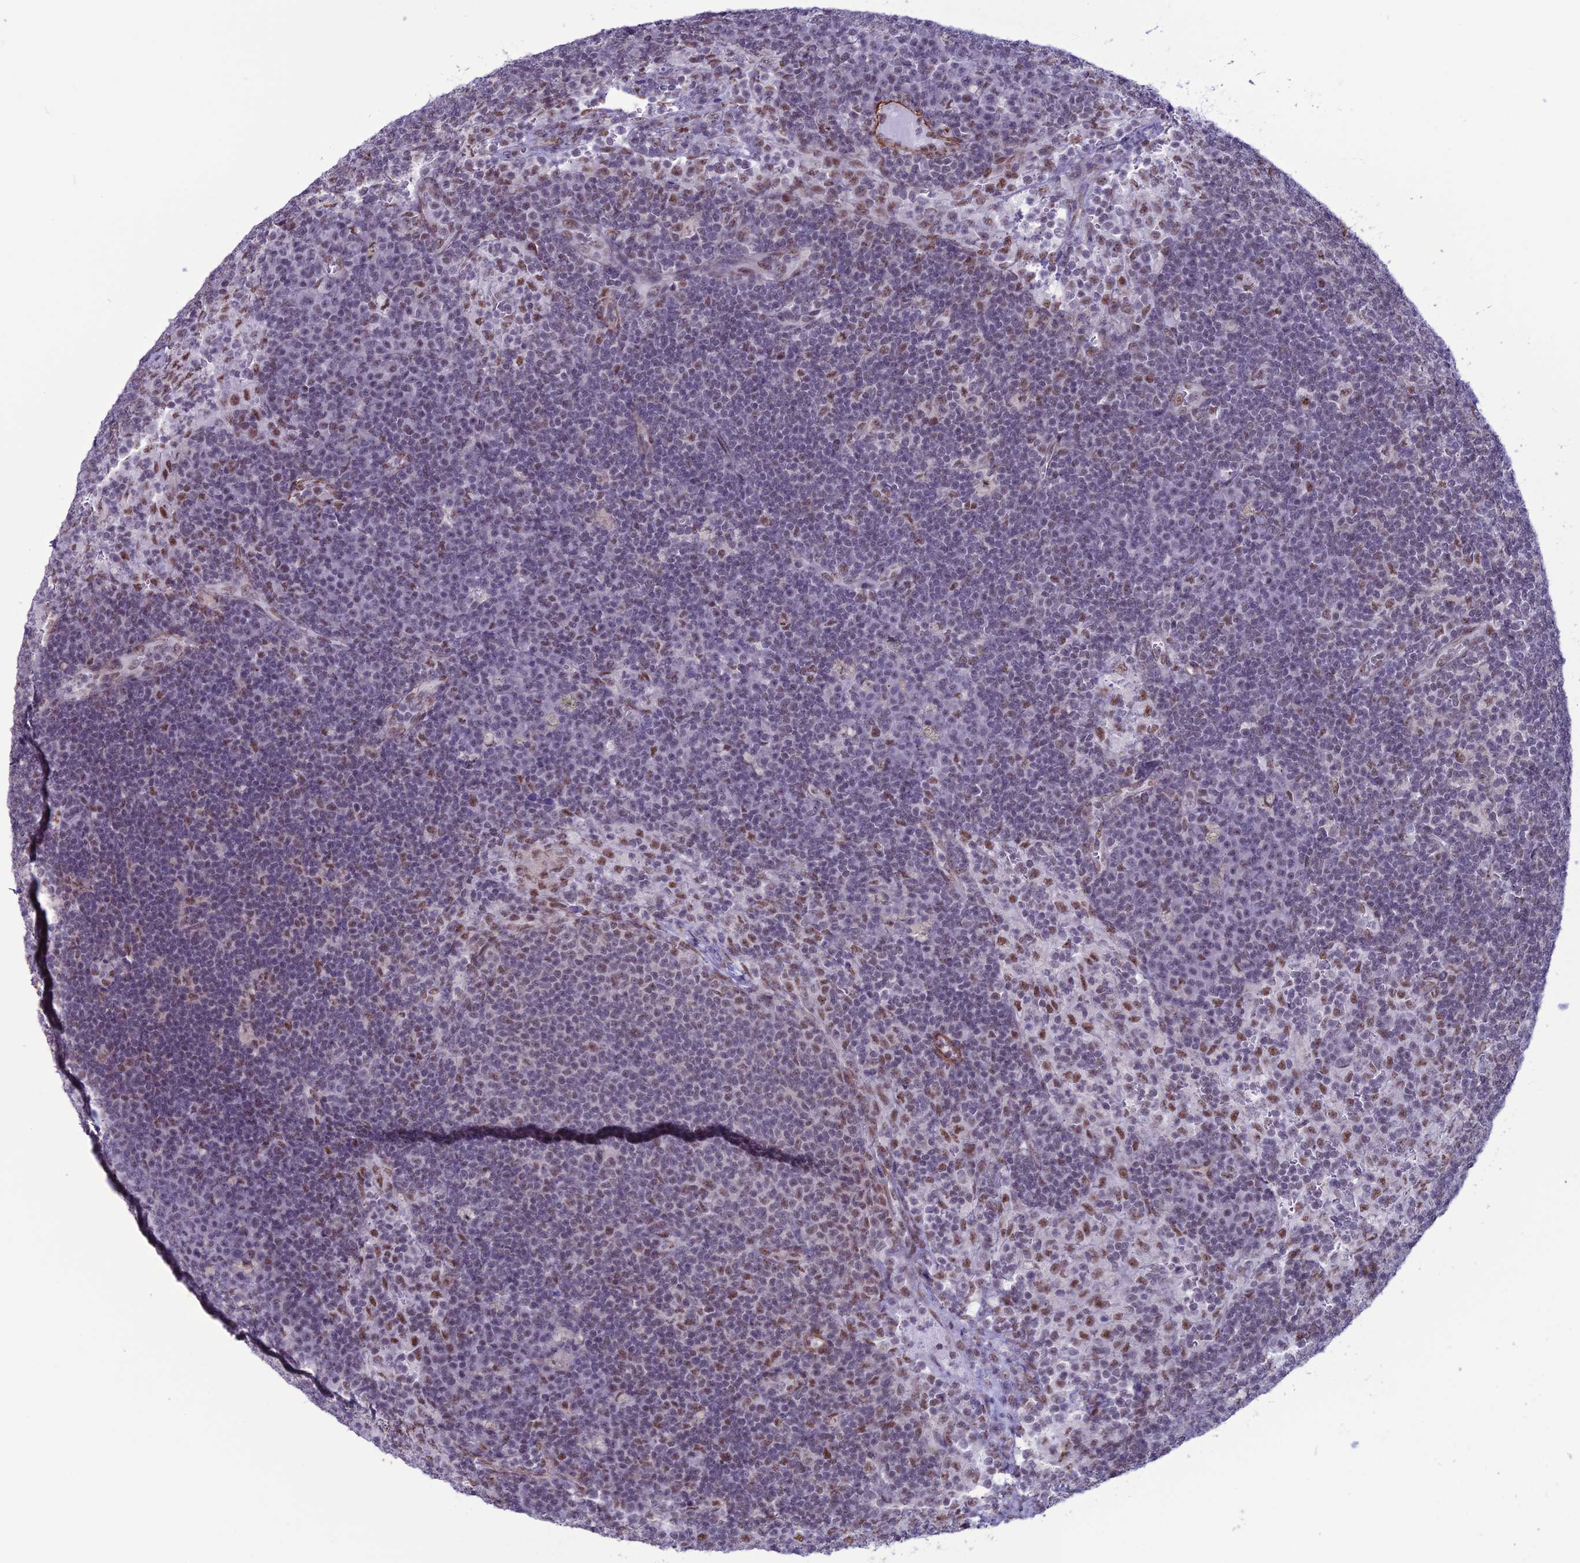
{"staining": {"intensity": "moderate", "quantity": "25%-75%", "location": "nuclear"}, "tissue": "lymph node", "cell_type": "Germinal center cells", "image_type": "normal", "snomed": [{"axis": "morphology", "description": "Normal tissue, NOS"}, {"axis": "topography", "description": "Lymph node"}], "caption": "A high-resolution micrograph shows IHC staining of unremarkable lymph node, which exhibits moderate nuclear staining in approximately 25%-75% of germinal center cells. Nuclei are stained in blue.", "gene": "U2AF1", "patient": {"sex": "female", "age": 70}}